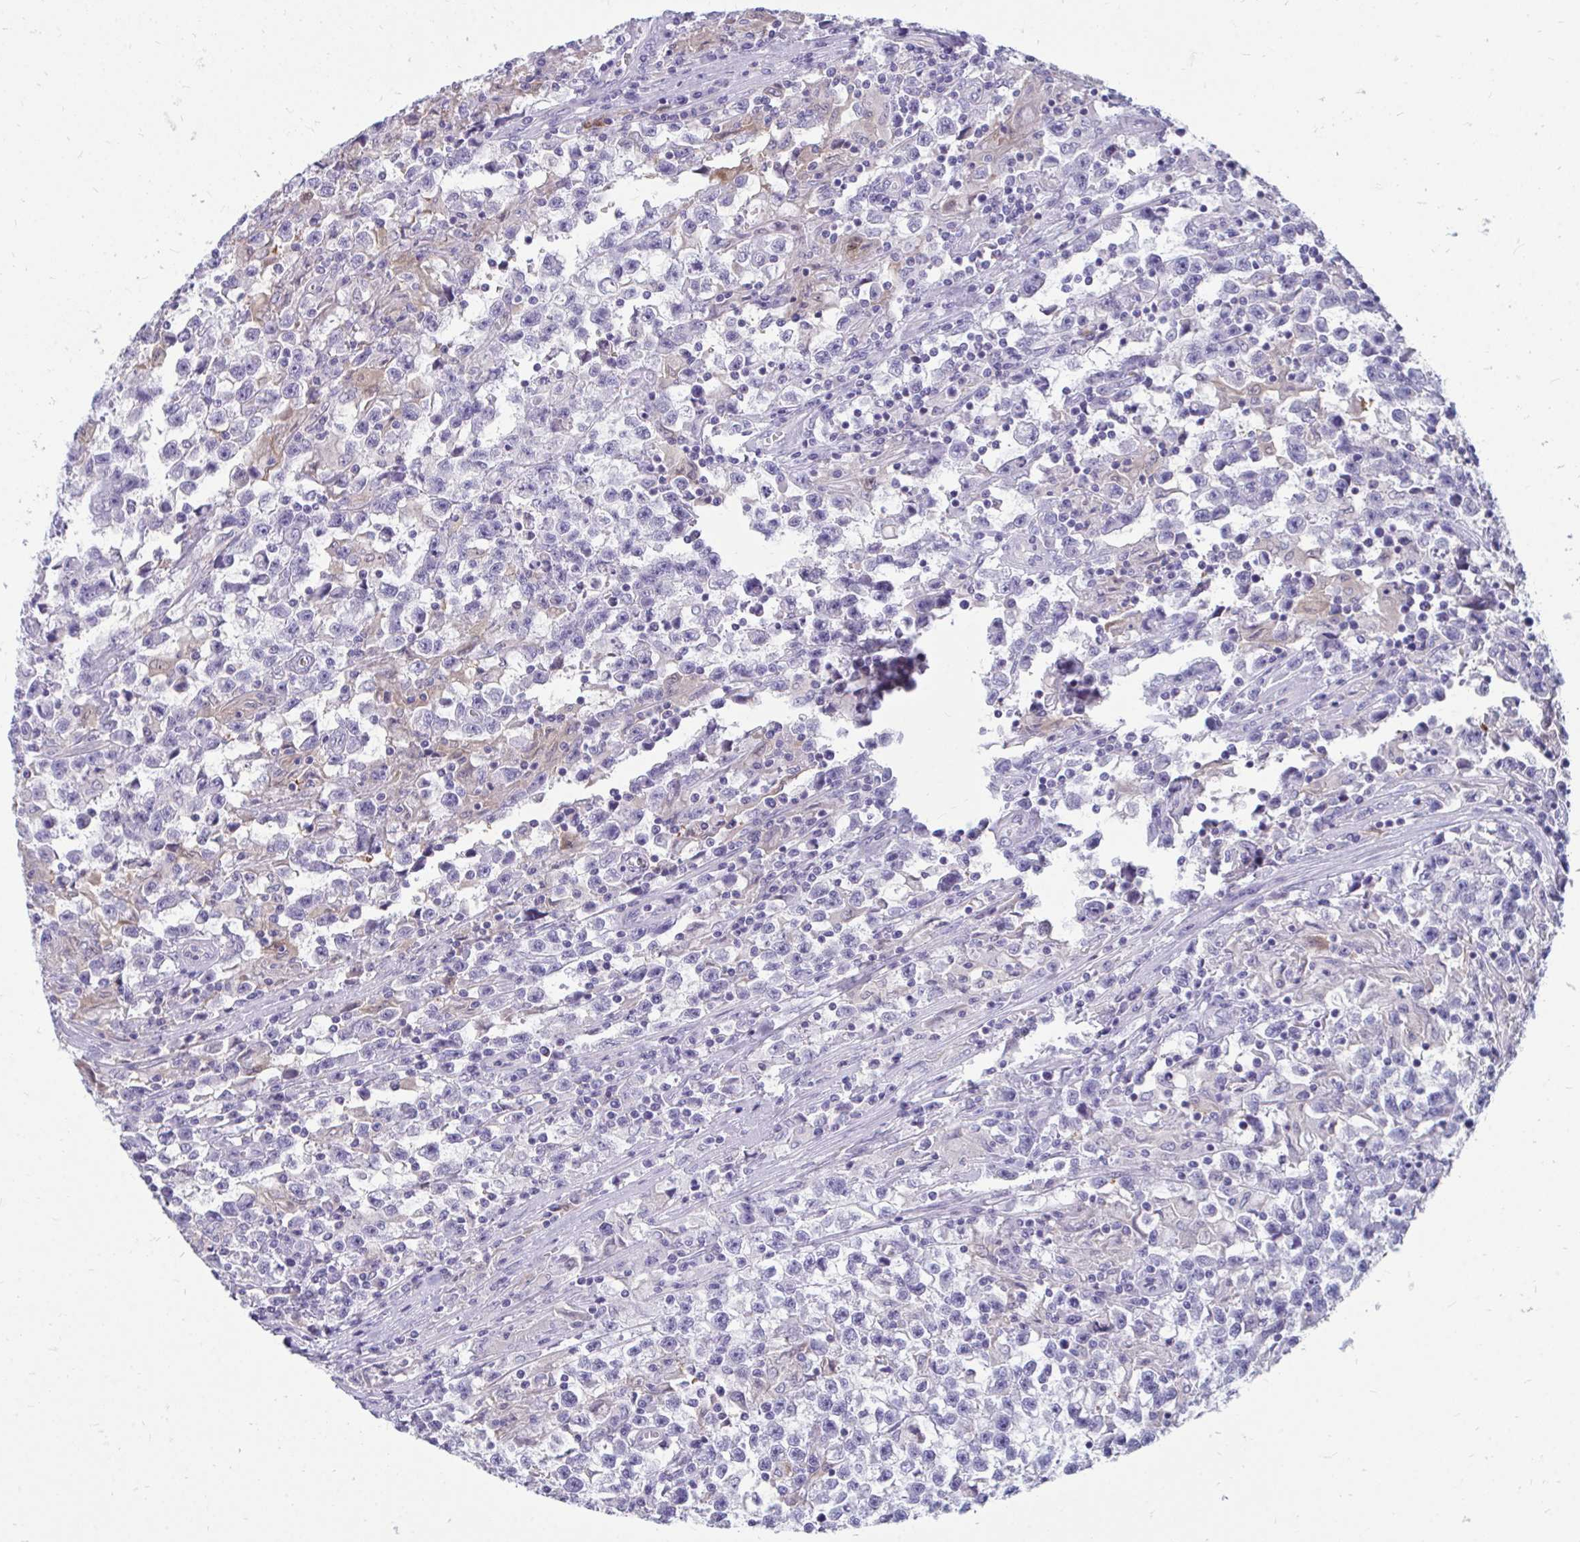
{"staining": {"intensity": "negative", "quantity": "none", "location": "none"}, "tissue": "testis cancer", "cell_type": "Tumor cells", "image_type": "cancer", "snomed": [{"axis": "morphology", "description": "Seminoma, NOS"}, {"axis": "topography", "description": "Testis"}], "caption": "This histopathology image is of testis cancer stained with immunohistochemistry to label a protein in brown with the nuclei are counter-stained blue. There is no staining in tumor cells.", "gene": "FABP3", "patient": {"sex": "male", "age": 31}}